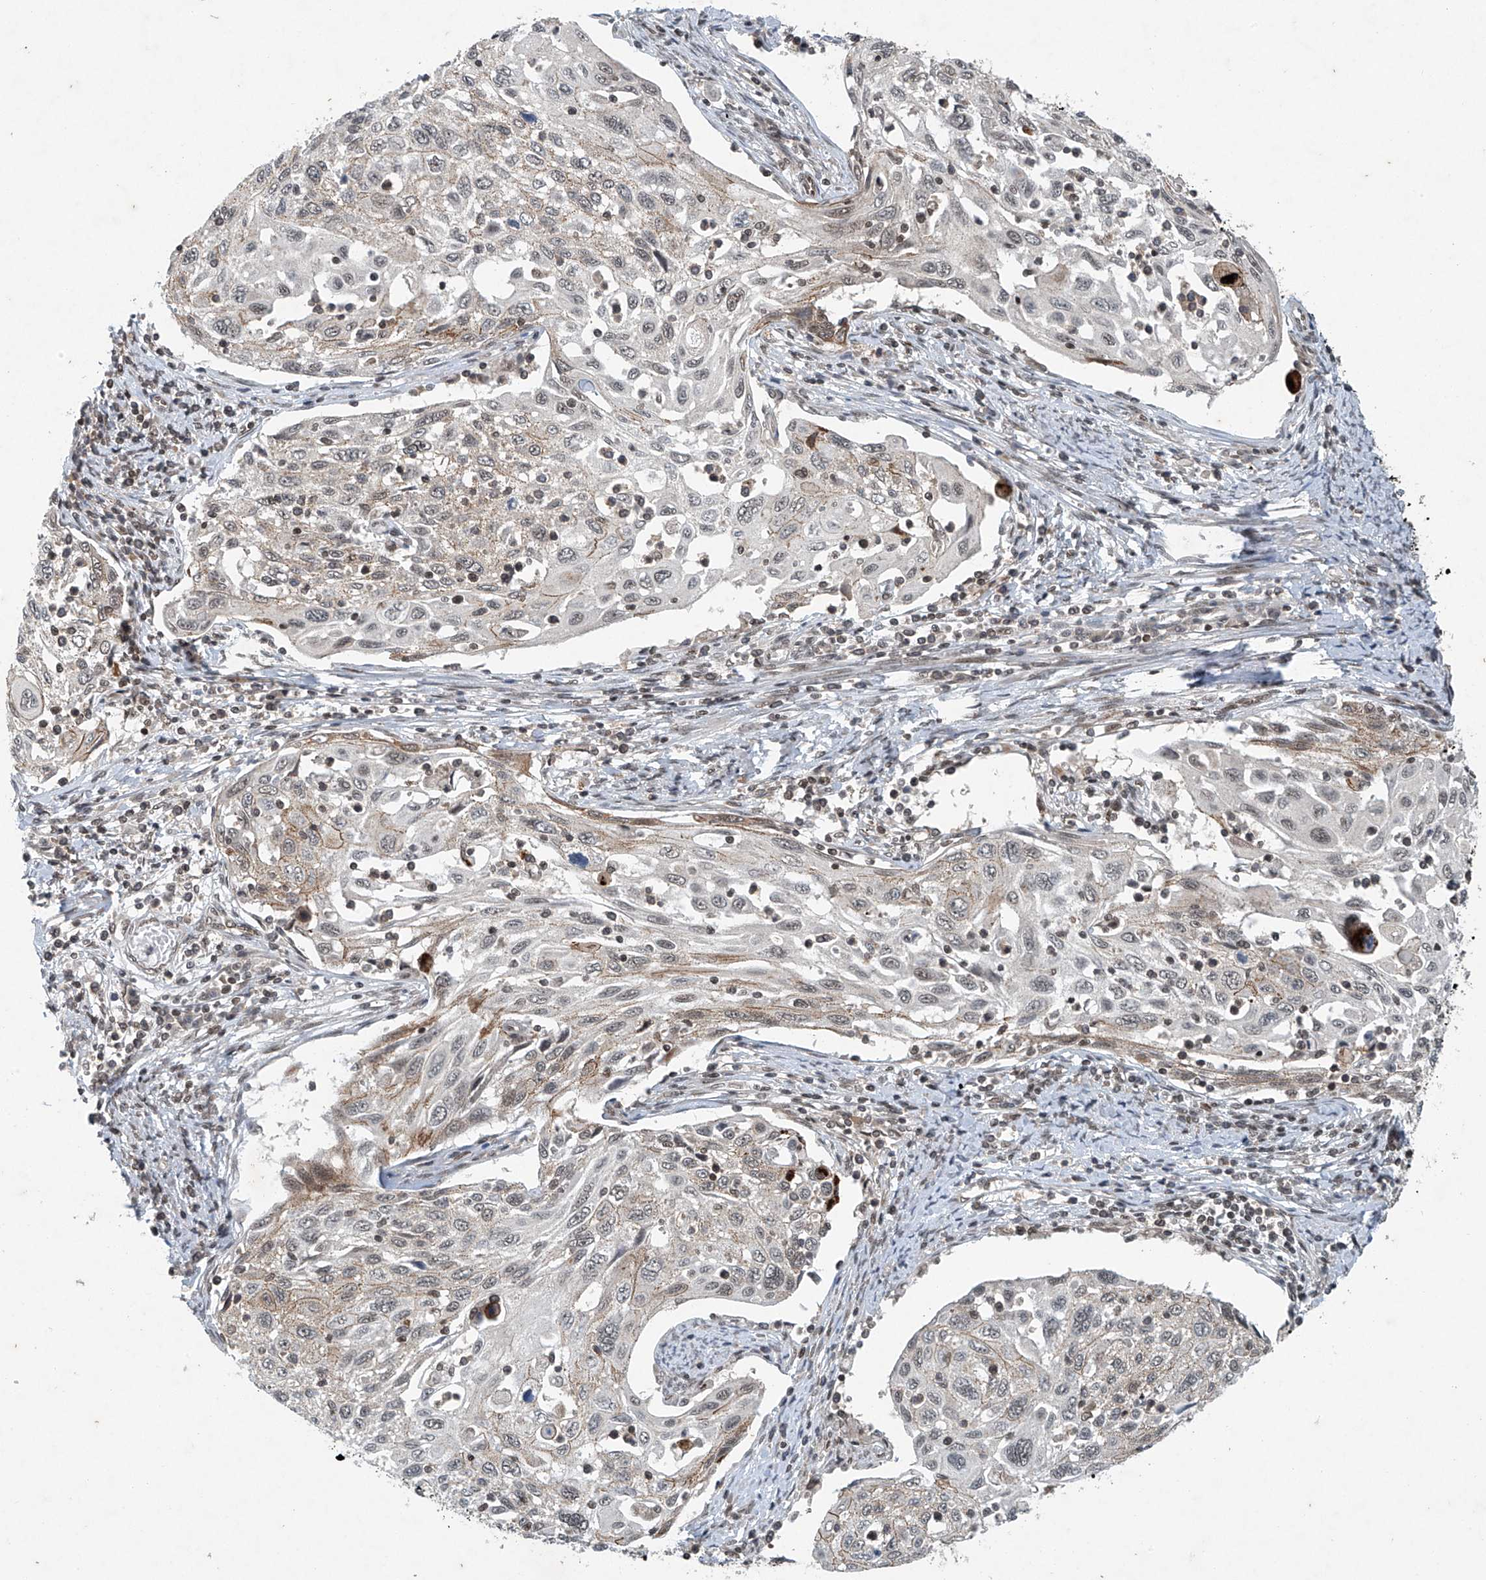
{"staining": {"intensity": "weak", "quantity": "25%-75%", "location": "cytoplasmic/membranous"}, "tissue": "cervical cancer", "cell_type": "Tumor cells", "image_type": "cancer", "snomed": [{"axis": "morphology", "description": "Squamous cell carcinoma, NOS"}, {"axis": "topography", "description": "Cervix"}], "caption": "Cervical cancer (squamous cell carcinoma) was stained to show a protein in brown. There is low levels of weak cytoplasmic/membranous positivity in approximately 25%-75% of tumor cells.", "gene": "TAF8", "patient": {"sex": "female", "age": 70}}